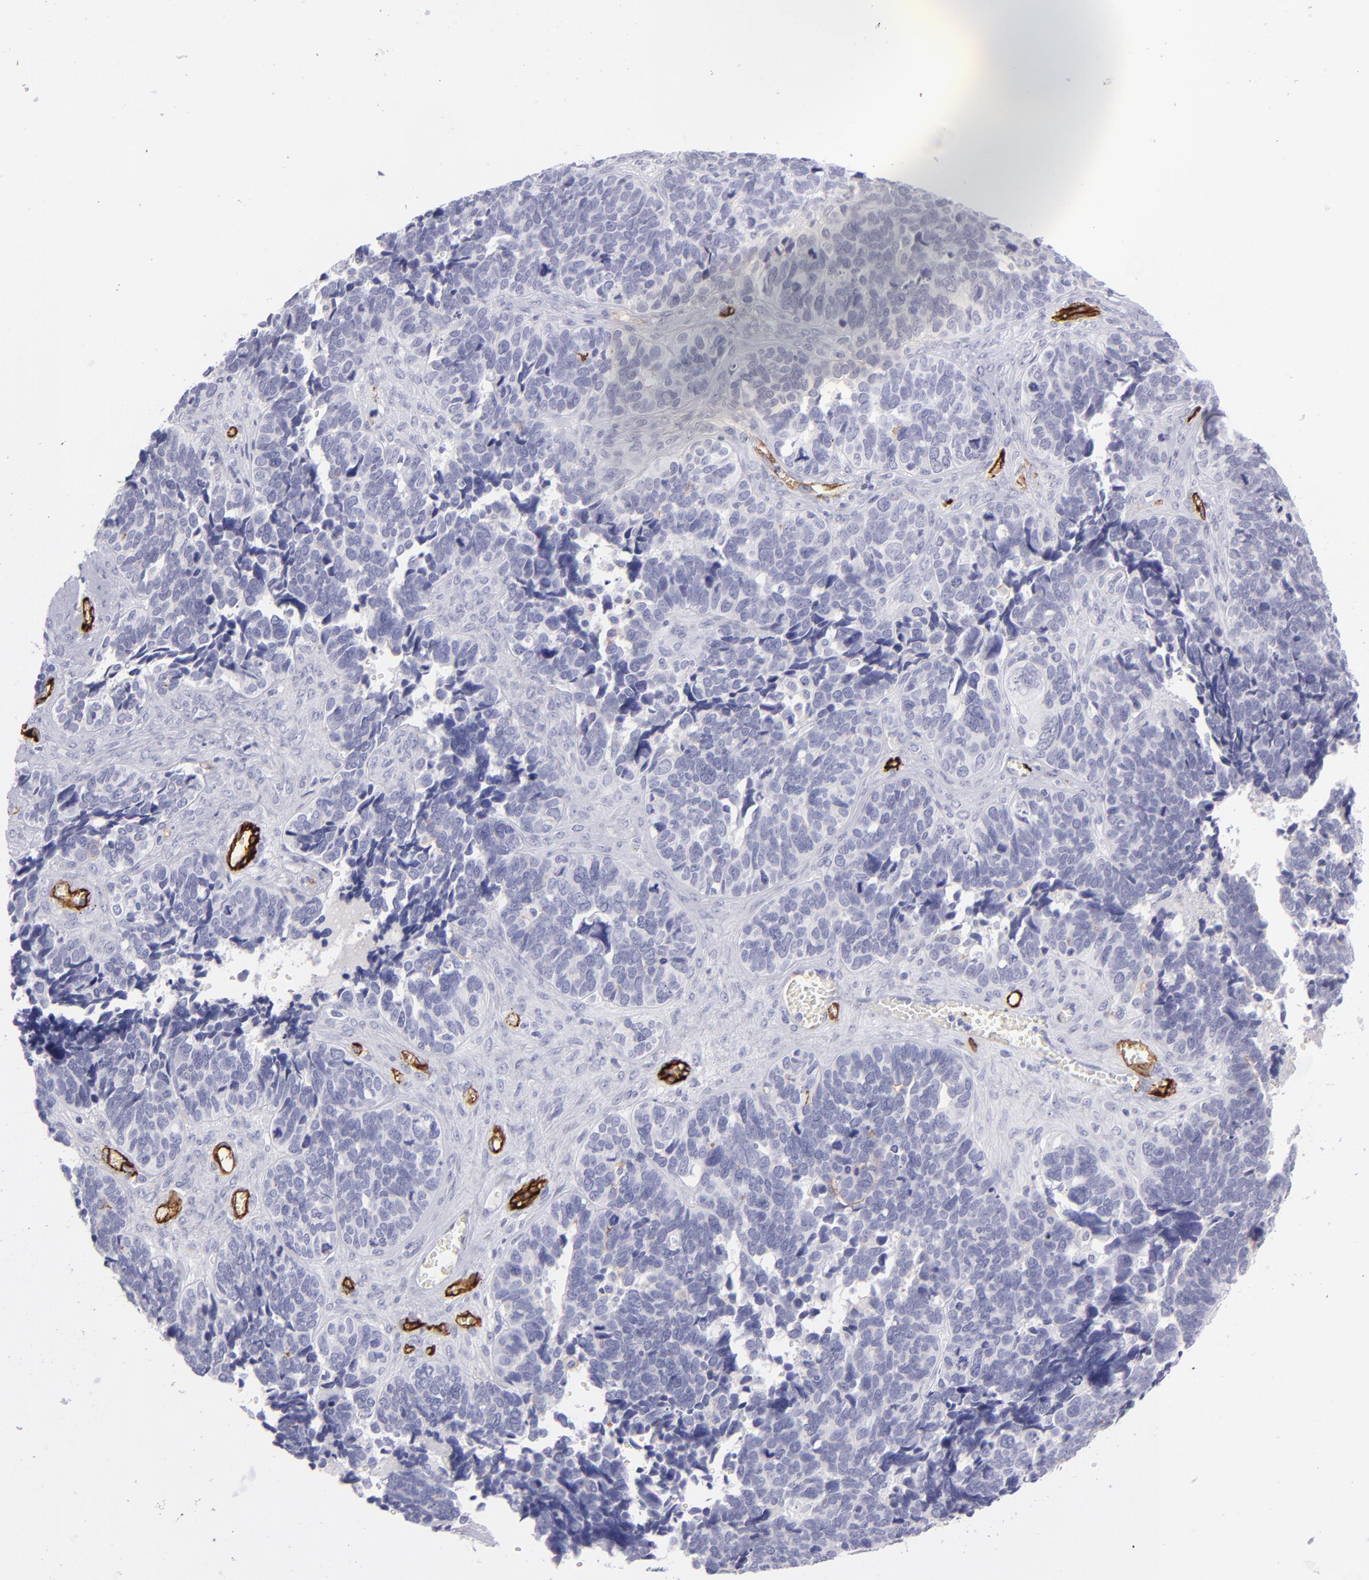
{"staining": {"intensity": "negative", "quantity": "none", "location": "none"}, "tissue": "ovarian cancer", "cell_type": "Tumor cells", "image_type": "cancer", "snomed": [{"axis": "morphology", "description": "Cystadenocarcinoma, serous, NOS"}, {"axis": "topography", "description": "Ovary"}], "caption": "This is an immunohistochemistry micrograph of human ovarian cancer. There is no staining in tumor cells.", "gene": "ACE", "patient": {"sex": "female", "age": 77}}